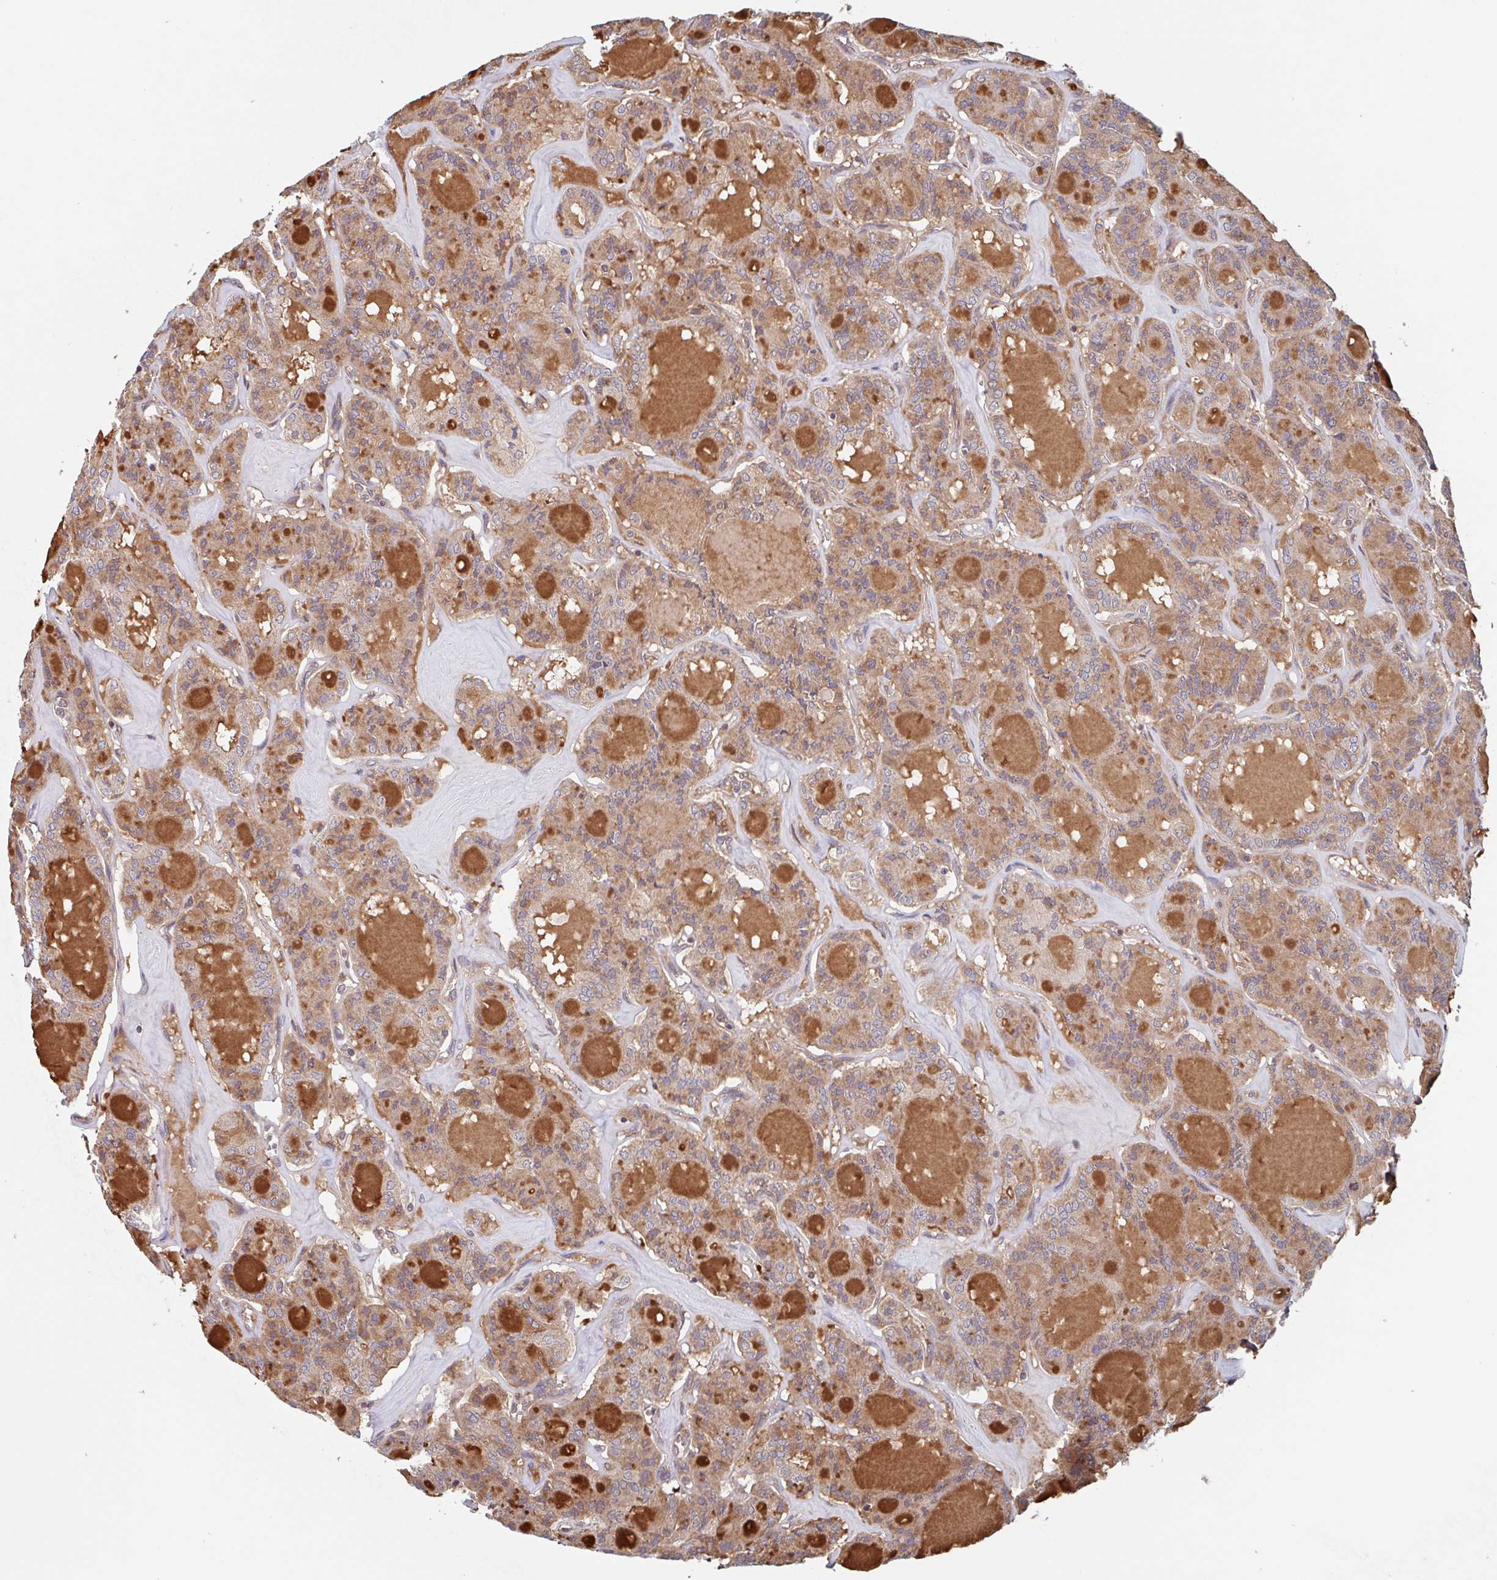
{"staining": {"intensity": "moderate", "quantity": "25%-75%", "location": "cytoplasmic/membranous"}, "tissue": "thyroid cancer", "cell_type": "Tumor cells", "image_type": "cancer", "snomed": [{"axis": "morphology", "description": "Papillary adenocarcinoma, NOS"}, {"axis": "topography", "description": "Thyroid gland"}], "caption": "Protein expression analysis of thyroid papillary adenocarcinoma displays moderate cytoplasmic/membranous positivity in about 25%-75% of tumor cells. The staining was performed using DAB (3,3'-diaminobenzidine) to visualize the protein expression in brown, while the nuclei were stained in blue with hematoxylin (Magnification: 20x).", "gene": "SURF1", "patient": {"sex": "male", "age": 87}}